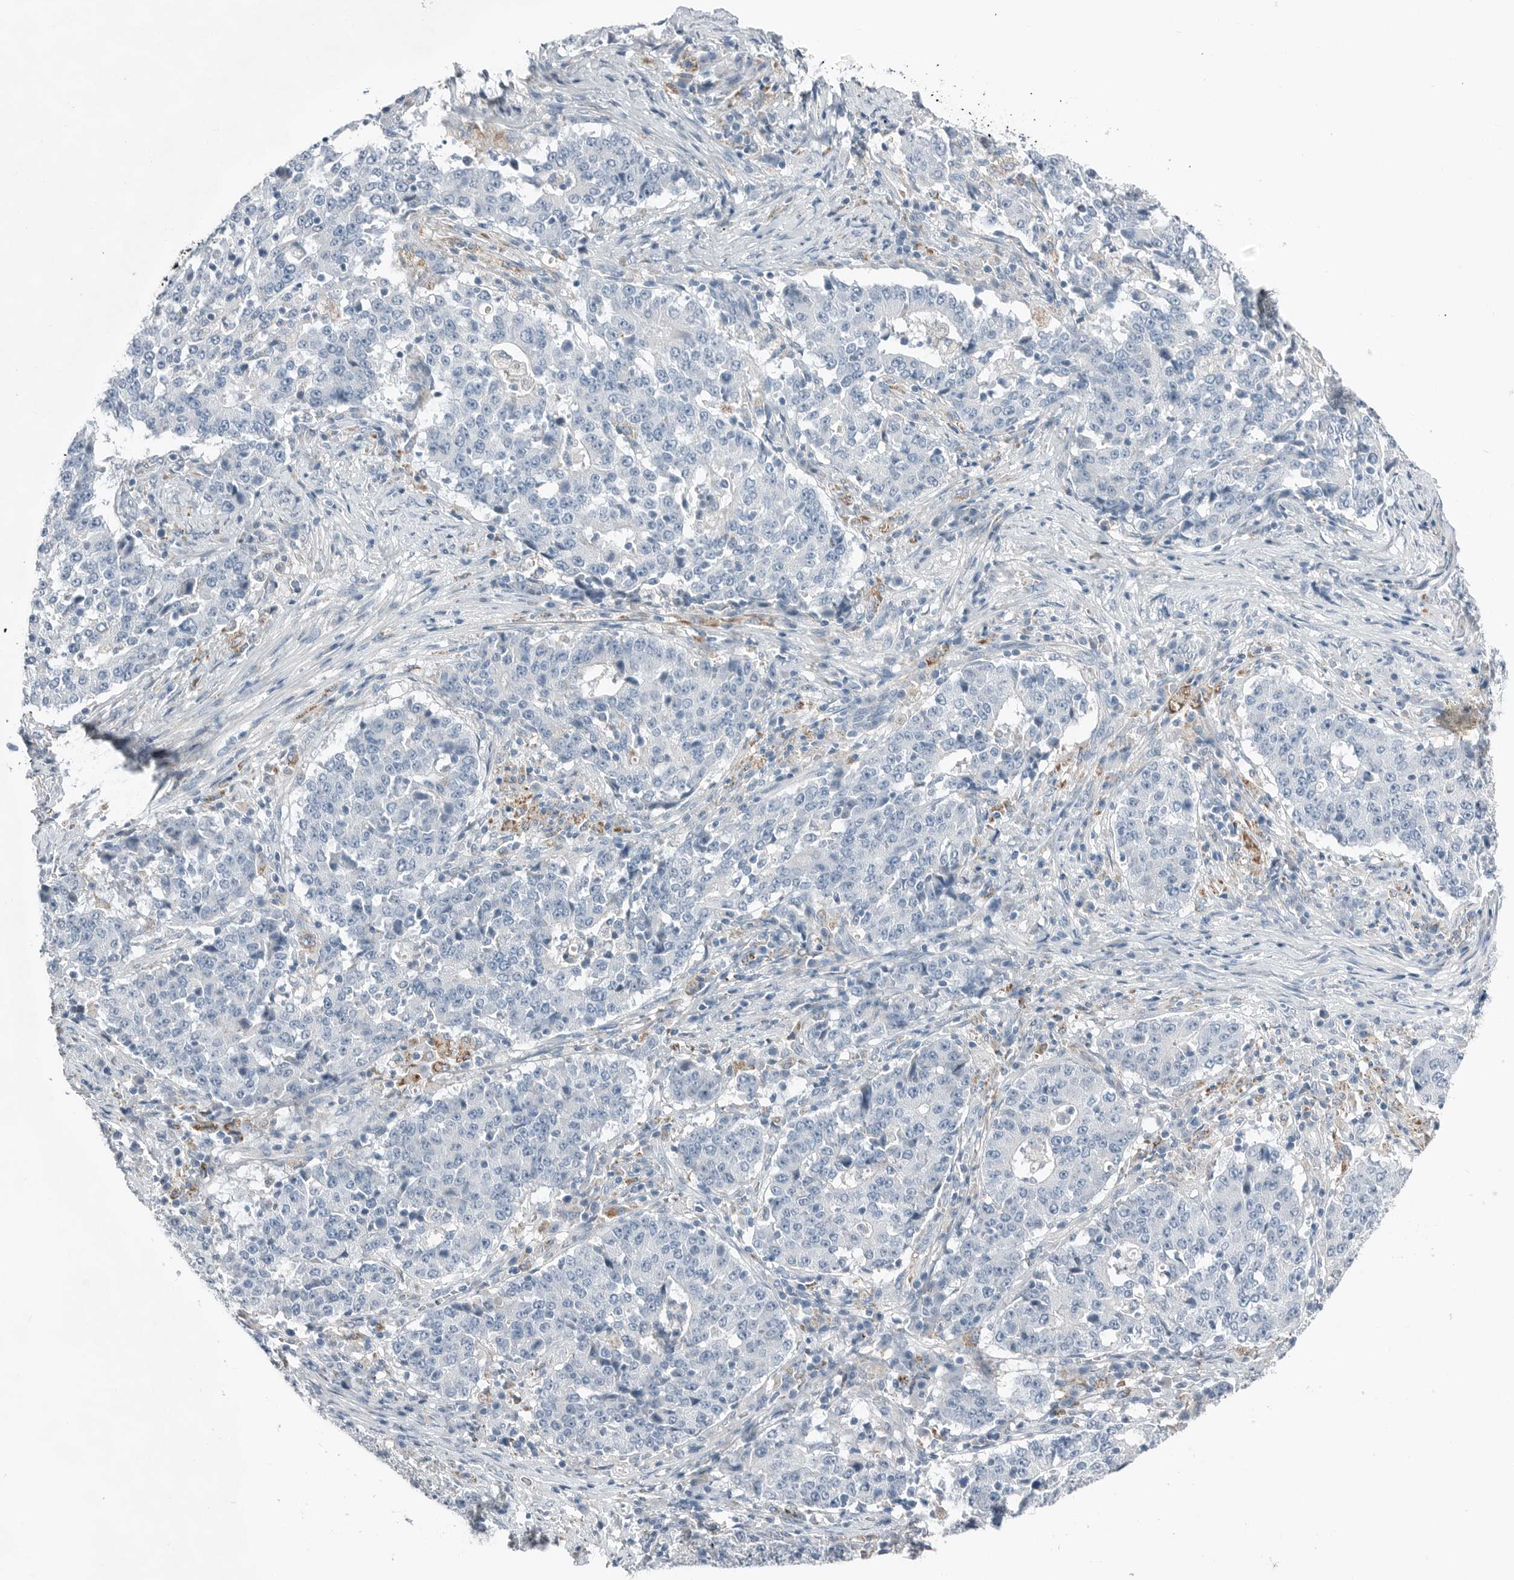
{"staining": {"intensity": "negative", "quantity": "none", "location": "none"}, "tissue": "stomach cancer", "cell_type": "Tumor cells", "image_type": "cancer", "snomed": [{"axis": "morphology", "description": "Adenocarcinoma, NOS"}, {"axis": "topography", "description": "Stomach"}], "caption": "IHC histopathology image of neoplastic tissue: adenocarcinoma (stomach) stained with DAB demonstrates no significant protein expression in tumor cells. Nuclei are stained in blue.", "gene": "SERPINB7", "patient": {"sex": "male", "age": 59}}